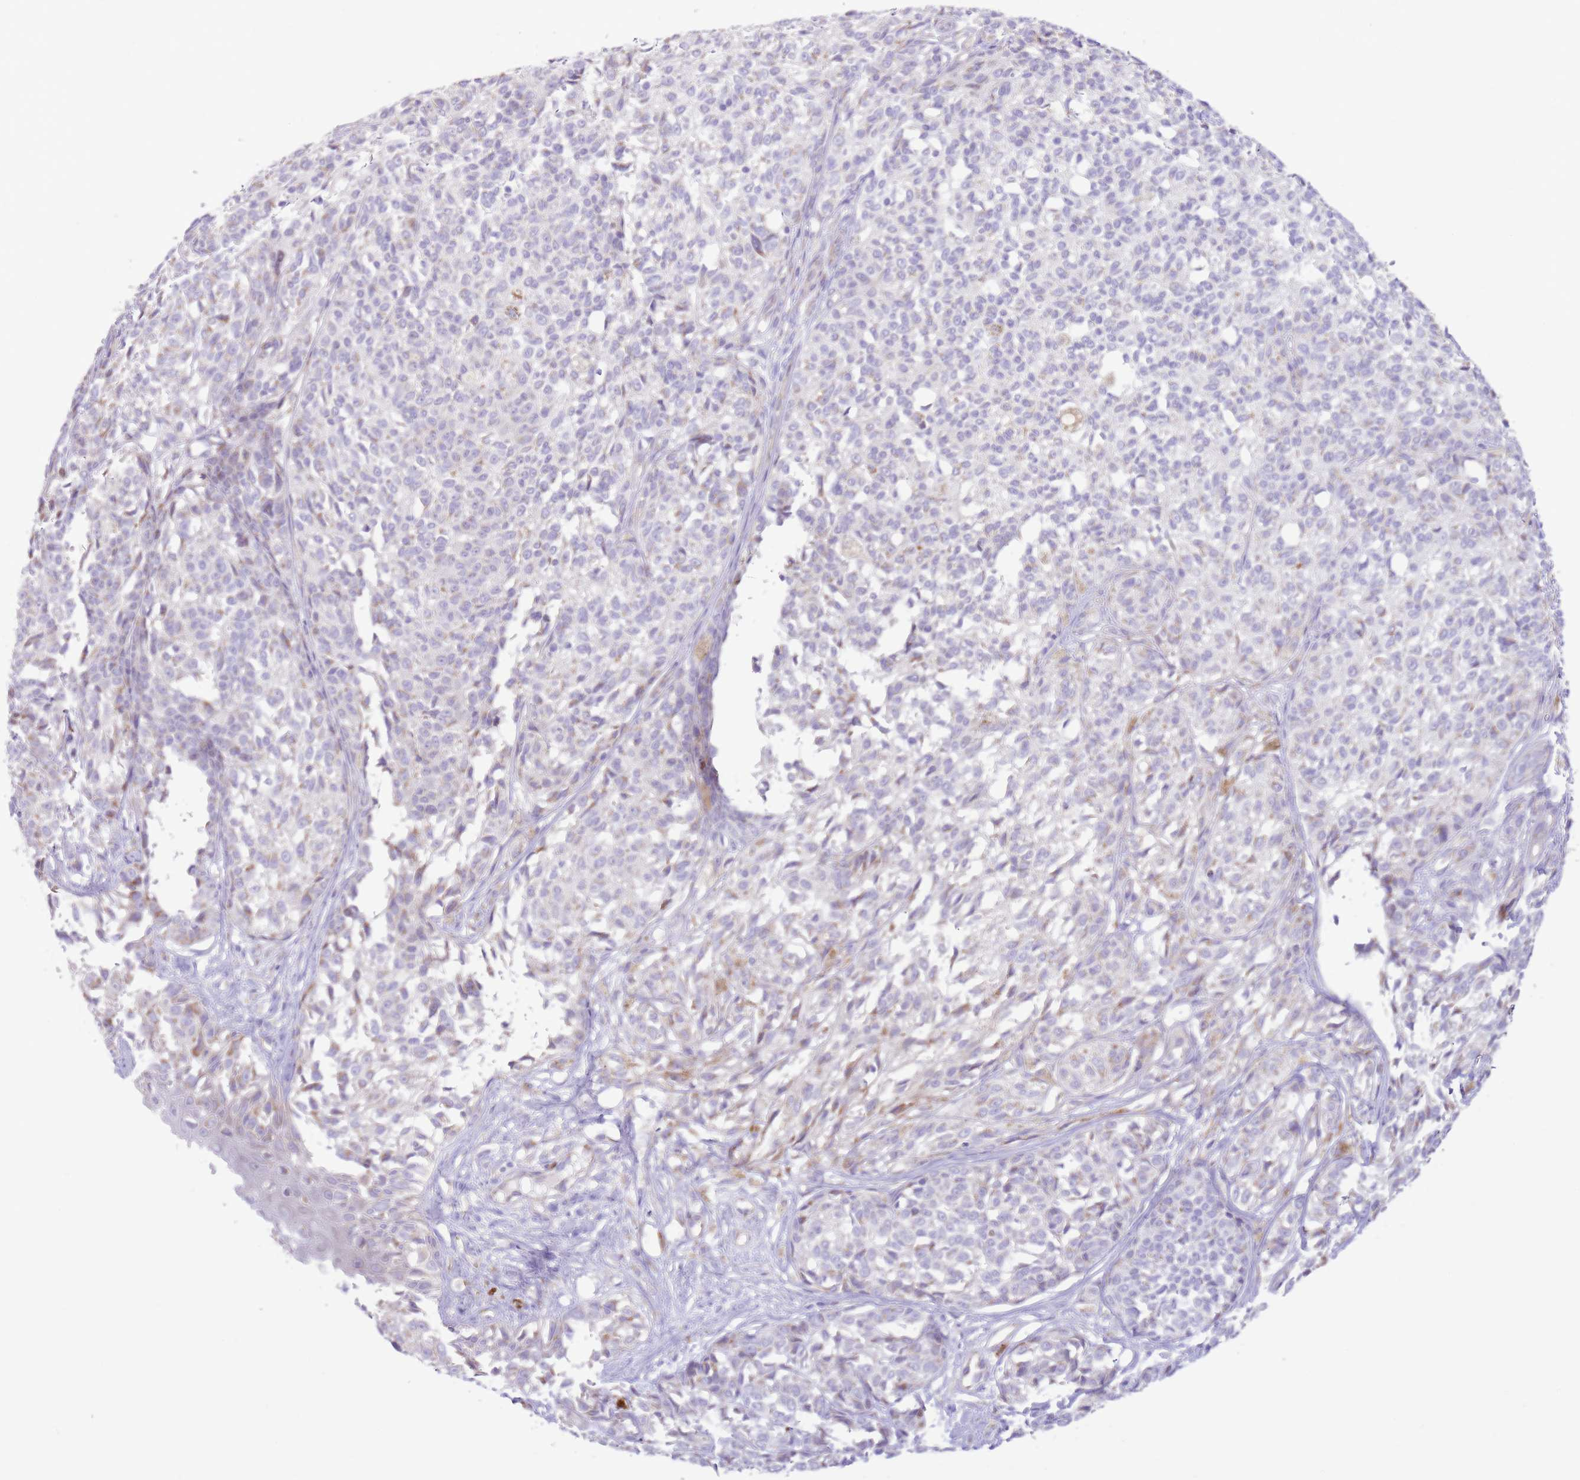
{"staining": {"intensity": "weak", "quantity": "<25%", "location": "cytoplasmic/membranous"}, "tissue": "melanoma", "cell_type": "Tumor cells", "image_type": "cancer", "snomed": [{"axis": "morphology", "description": "Malignant melanoma, NOS"}, {"axis": "topography", "description": "Skin of upper extremity"}], "caption": "Tumor cells are negative for protein expression in human melanoma.", "gene": "OAZ2", "patient": {"sex": "male", "age": 40}}